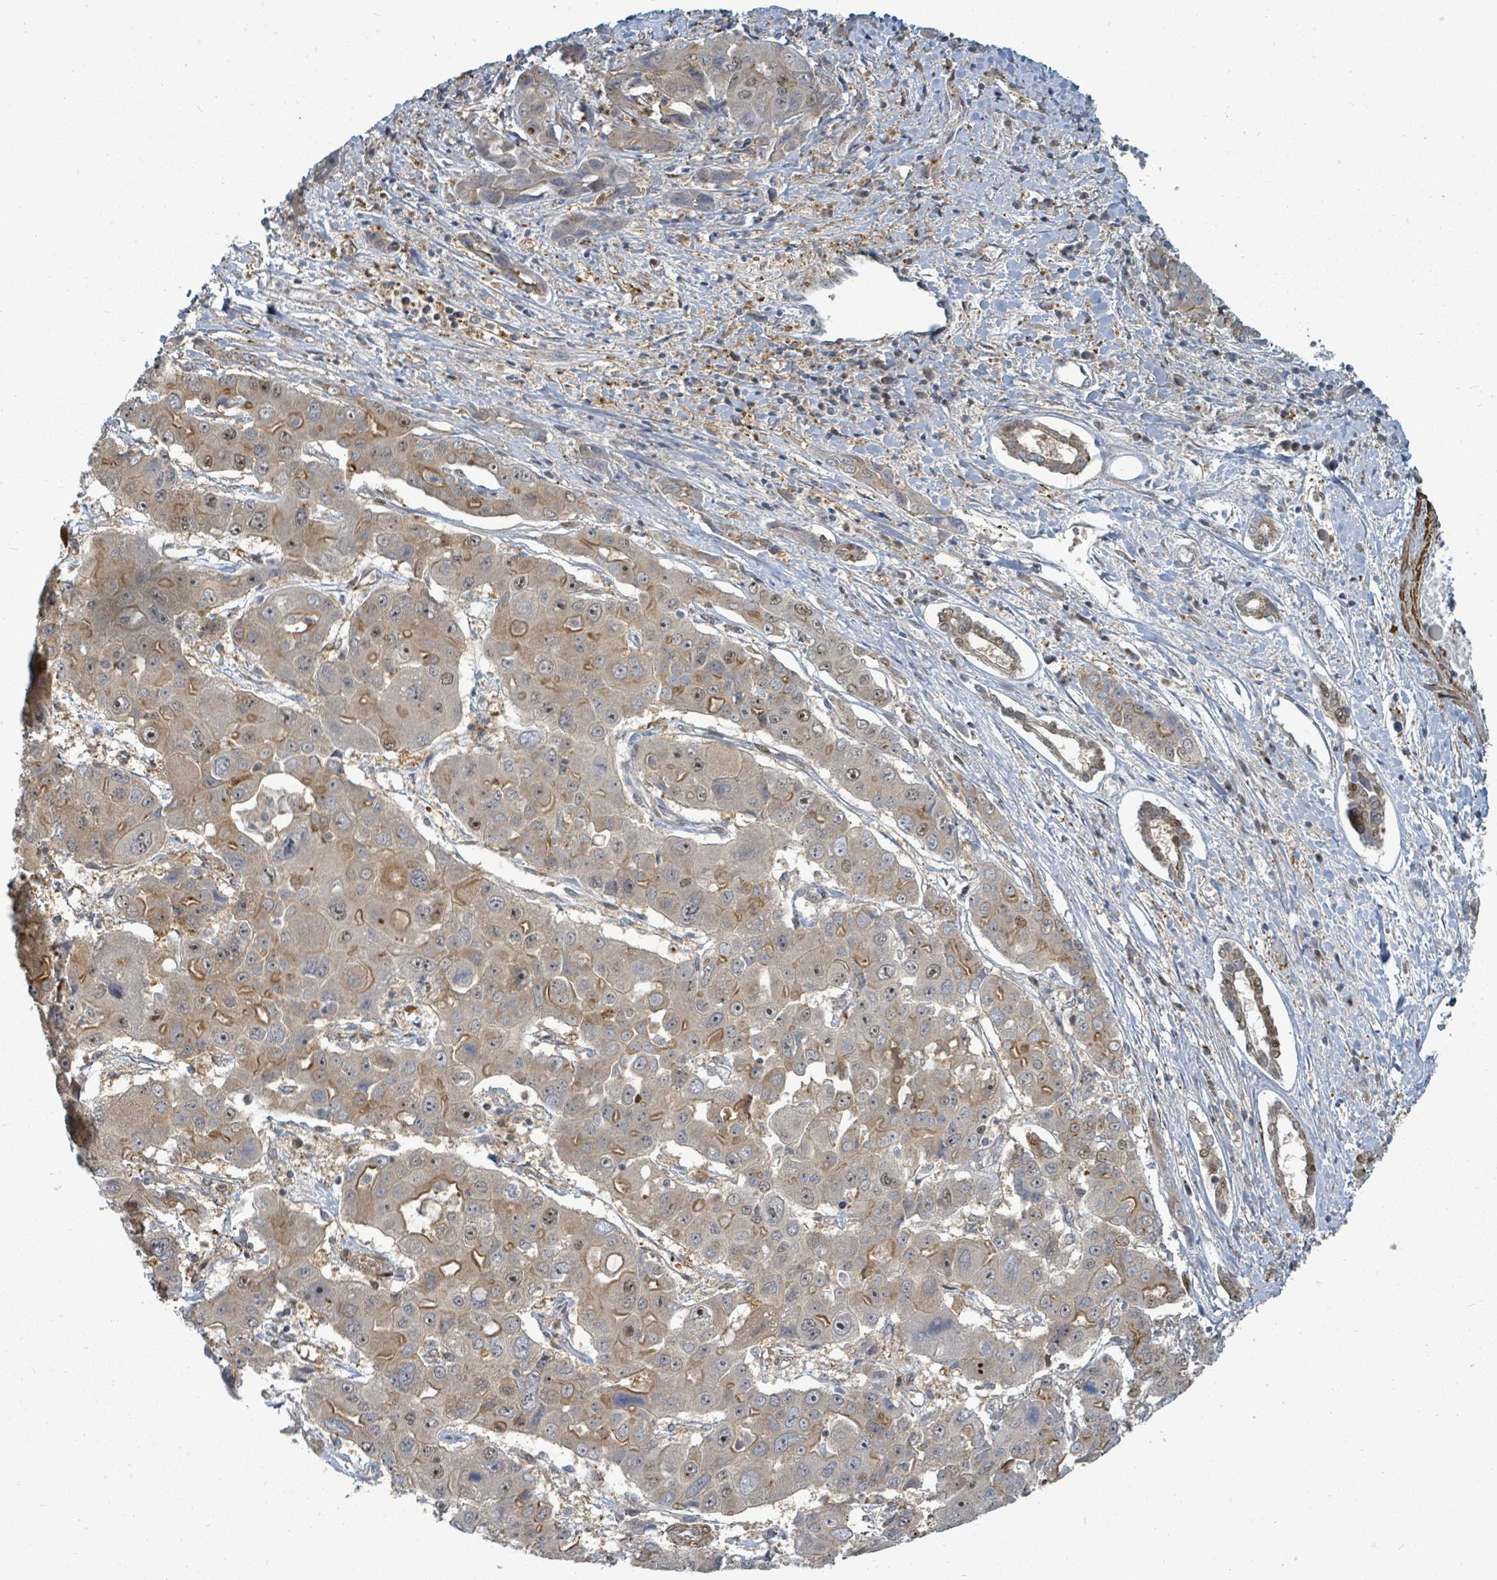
{"staining": {"intensity": "moderate", "quantity": ">75%", "location": "cytoplasmic/membranous,nuclear"}, "tissue": "liver cancer", "cell_type": "Tumor cells", "image_type": "cancer", "snomed": [{"axis": "morphology", "description": "Cholangiocarcinoma"}, {"axis": "topography", "description": "Liver"}], "caption": "This is an image of IHC staining of cholangiocarcinoma (liver), which shows moderate staining in the cytoplasmic/membranous and nuclear of tumor cells.", "gene": "TRDMT1", "patient": {"sex": "male", "age": 67}}